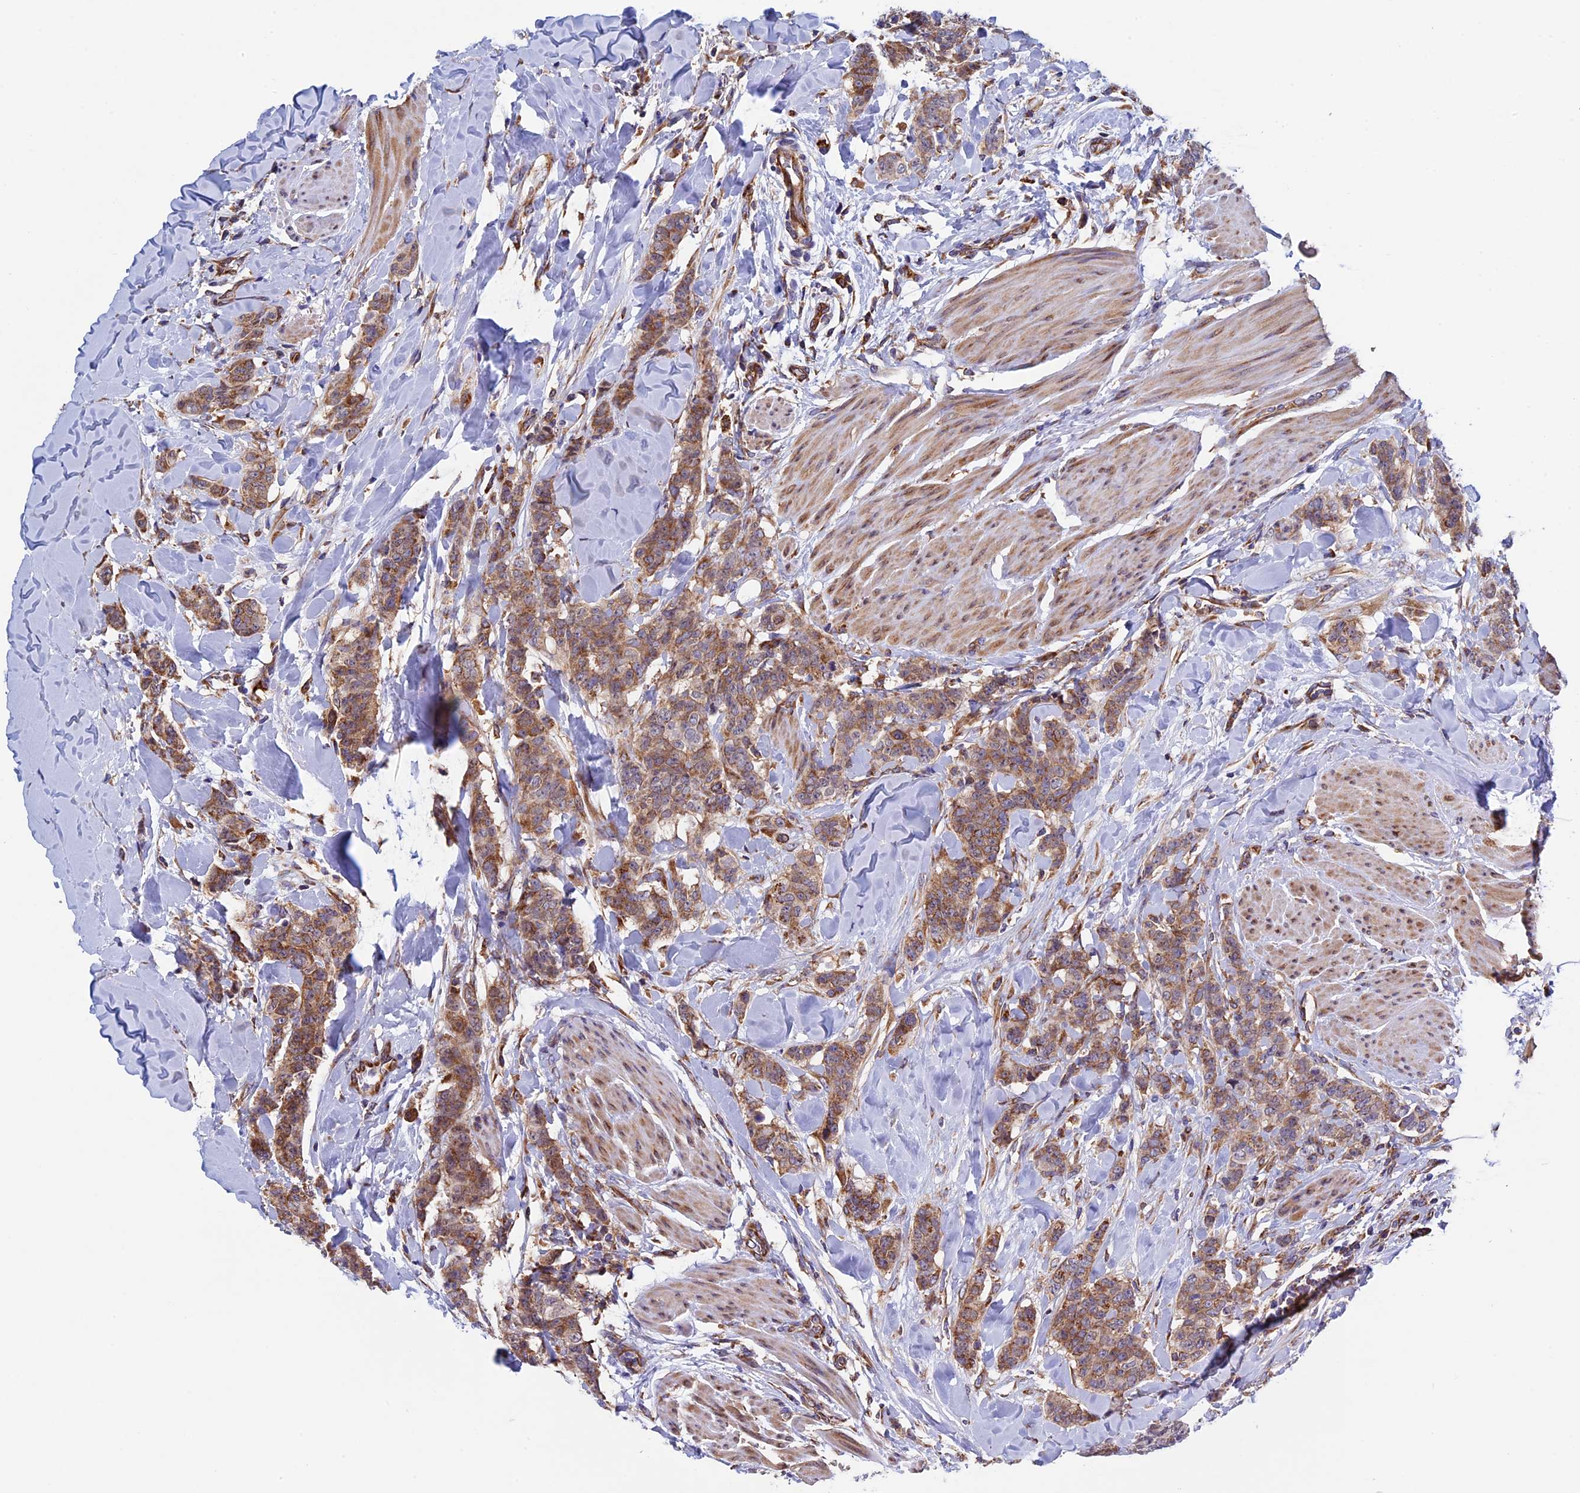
{"staining": {"intensity": "moderate", "quantity": ">75%", "location": "cytoplasmic/membranous"}, "tissue": "breast cancer", "cell_type": "Tumor cells", "image_type": "cancer", "snomed": [{"axis": "morphology", "description": "Duct carcinoma"}, {"axis": "topography", "description": "Breast"}], "caption": "Breast cancer tissue displays moderate cytoplasmic/membranous staining in approximately >75% of tumor cells", "gene": "SLC9A5", "patient": {"sex": "female", "age": 40}}